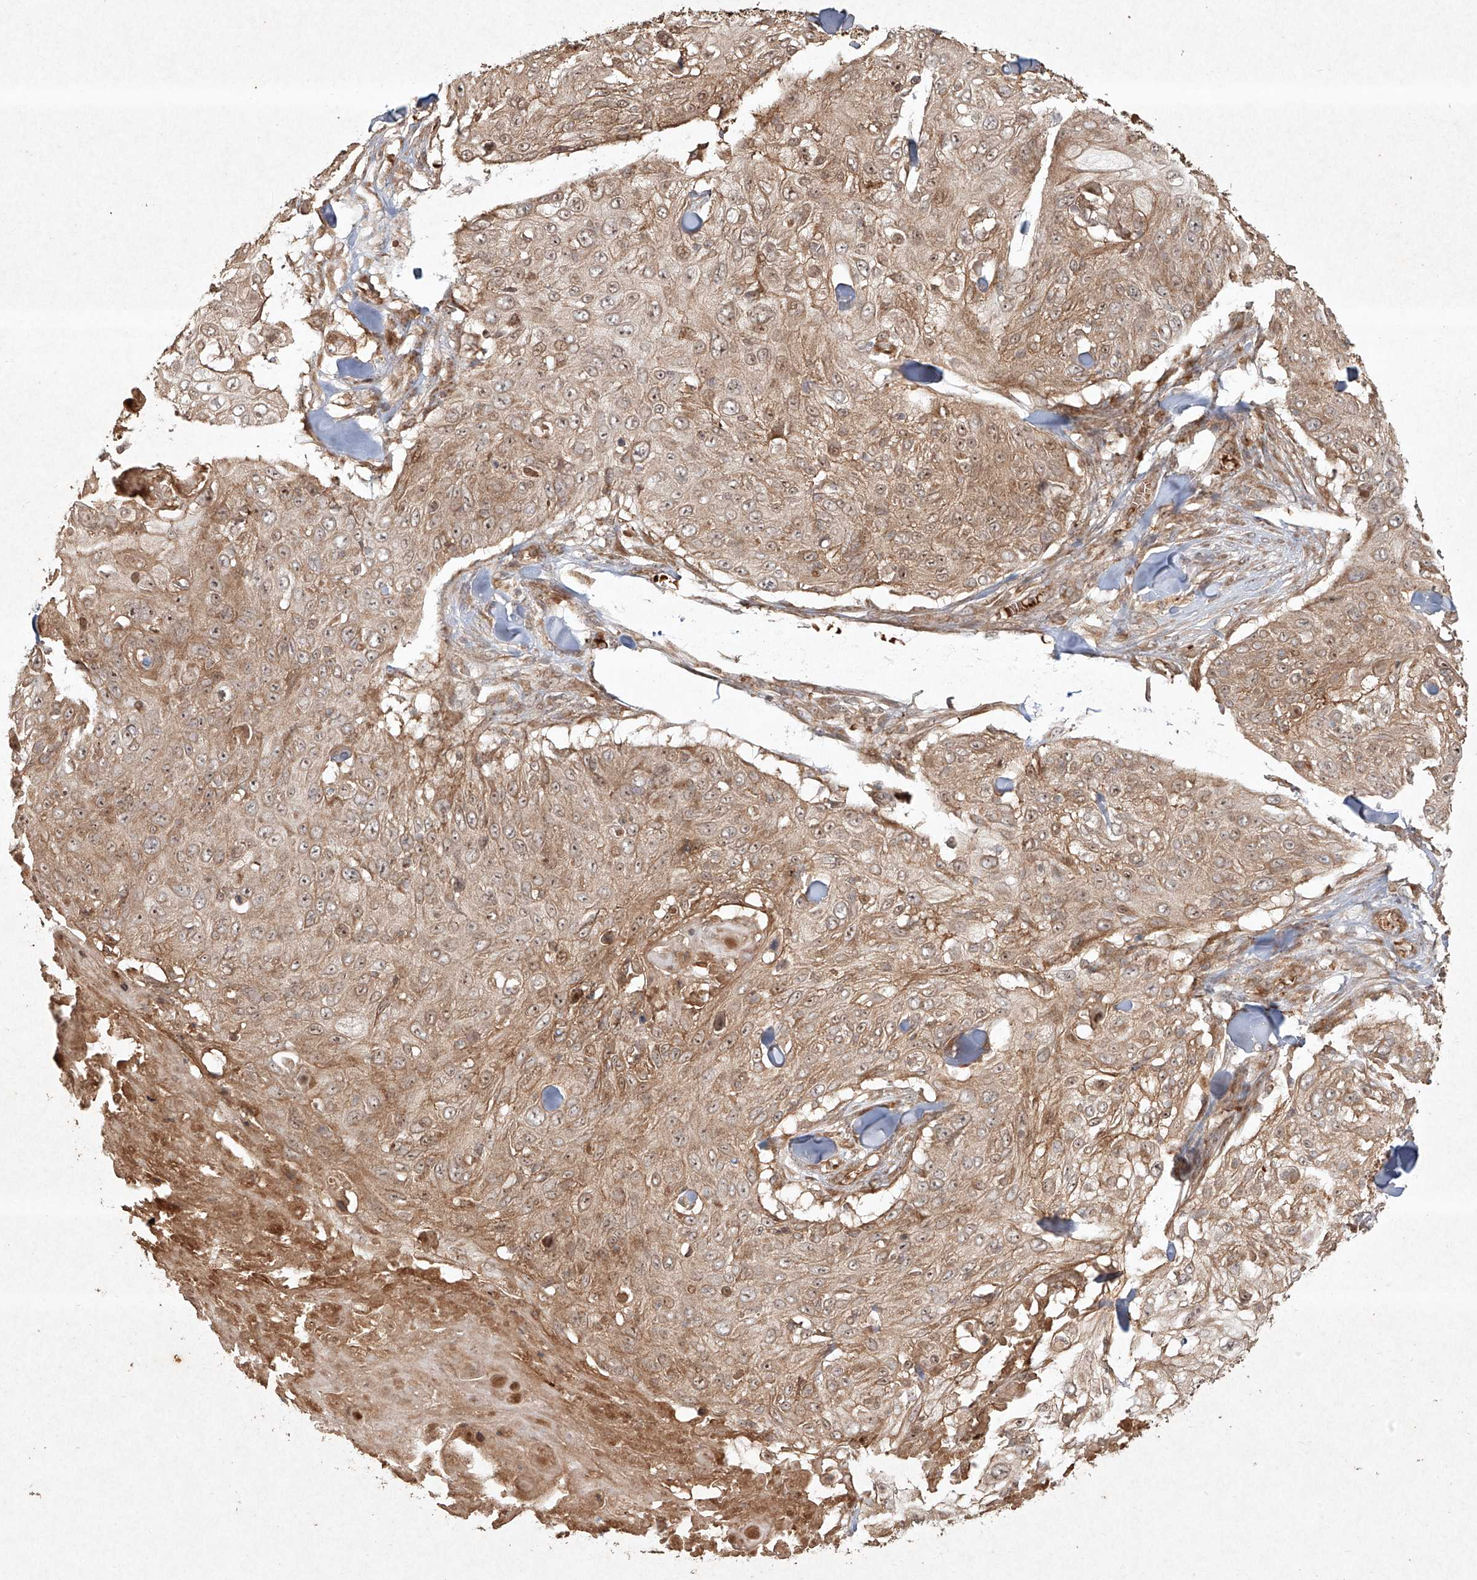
{"staining": {"intensity": "weak", "quantity": ">75%", "location": "cytoplasmic/membranous,nuclear"}, "tissue": "skin cancer", "cell_type": "Tumor cells", "image_type": "cancer", "snomed": [{"axis": "morphology", "description": "Squamous cell carcinoma, NOS"}, {"axis": "topography", "description": "Skin"}], "caption": "Weak cytoplasmic/membranous and nuclear protein staining is identified in about >75% of tumor cells in skin cancer.", "gene": "CYYR1", "patient": {"sex": "male", "age": 86}}